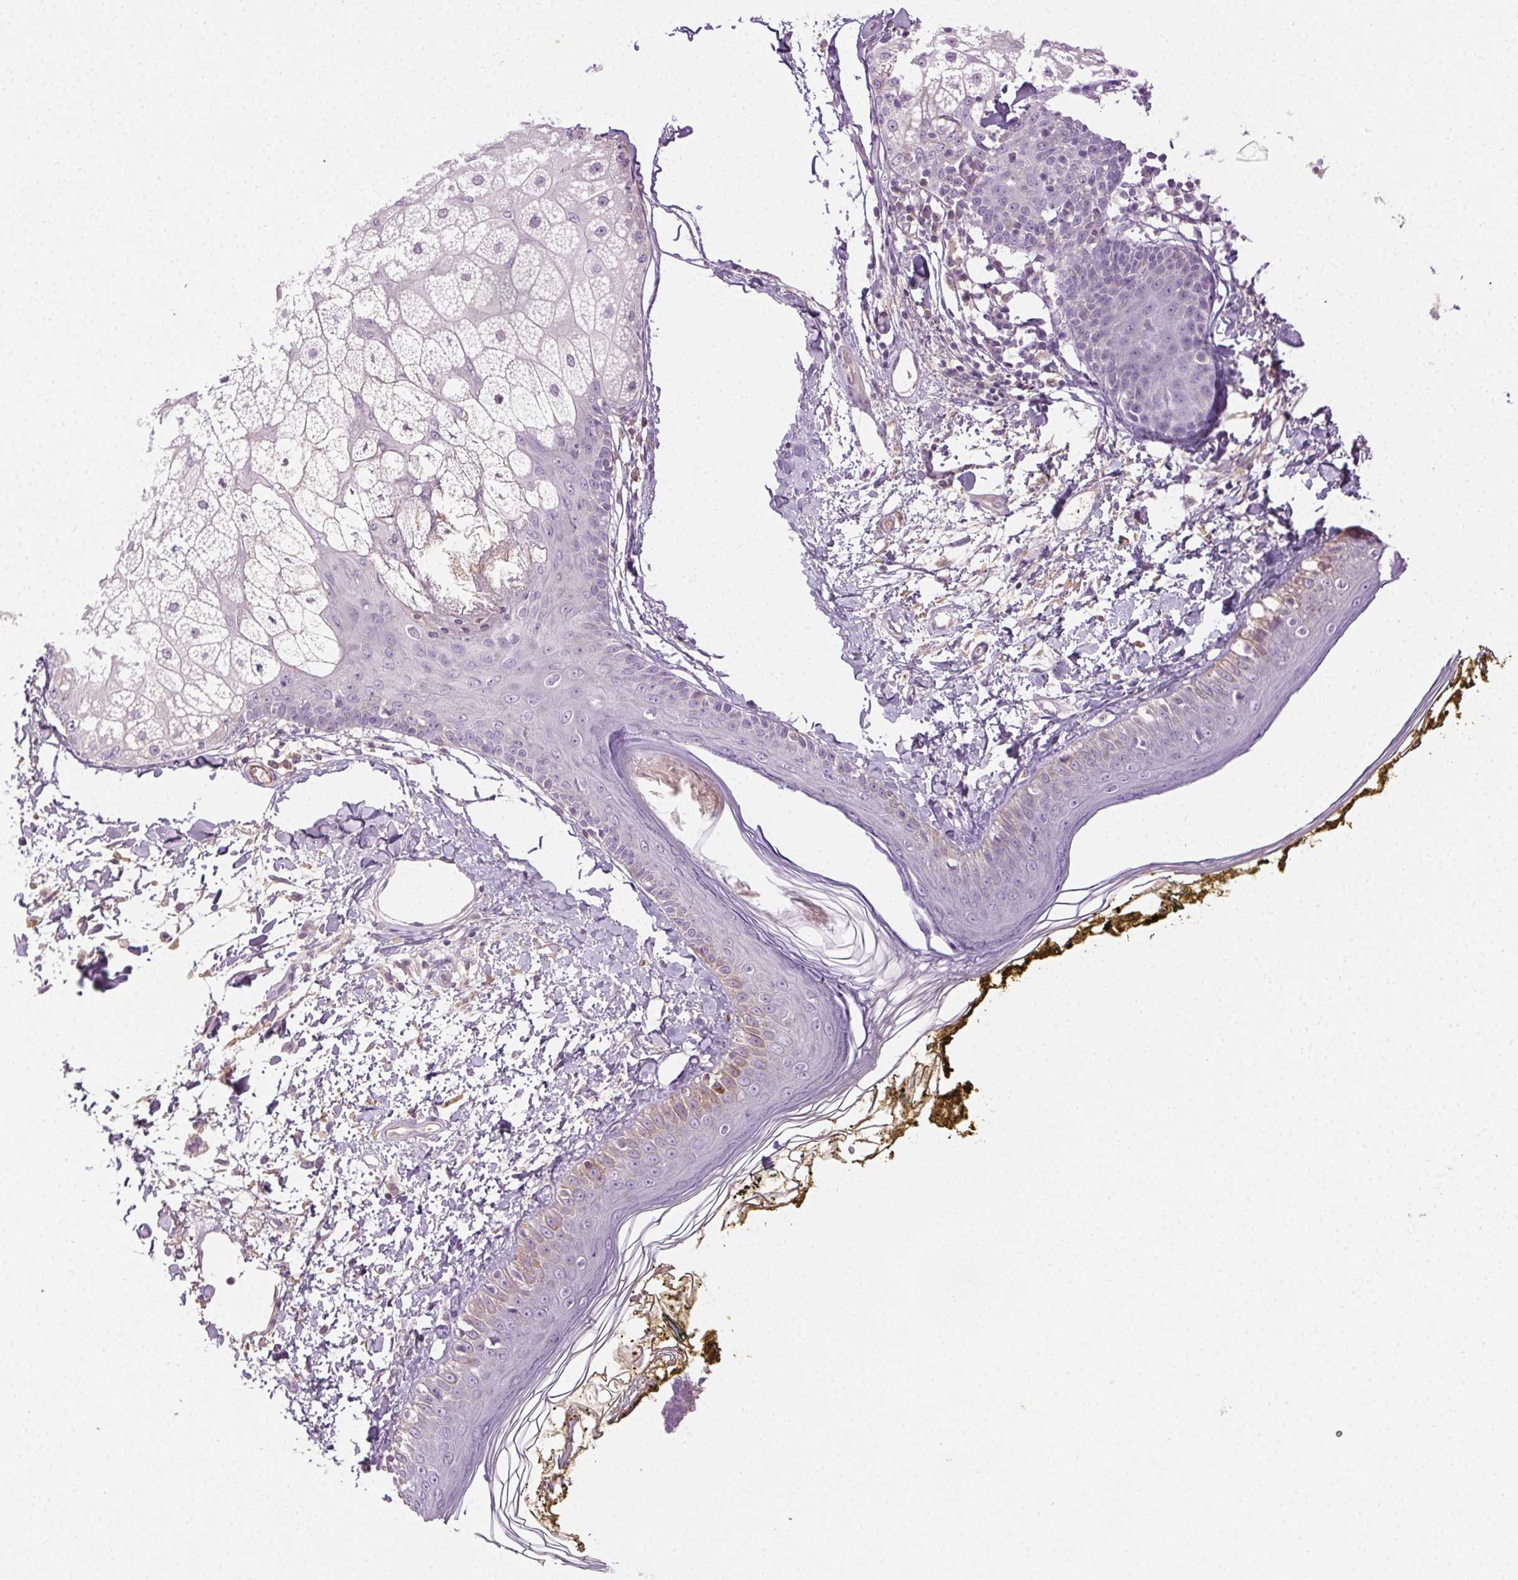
{"staining": {"intensity": "weak", "quantity": "<25%", "location": "cytoplasmic/membranous"}, "tissue": "skin", "cell_type": "Fibroblasts", "image_type": "normal", "snomed": [{"axis": "morphology", "description": "Normal tissue, NOS"}, {"axis": "topography", "description": "Skin"}], "caption": "IHC image of normal human skin stained for a protein (brown), which demonstrates no positivity in fibroblasts.", "gene": "BPIFB2", "patient": {"sex": "male", "age": 76}}